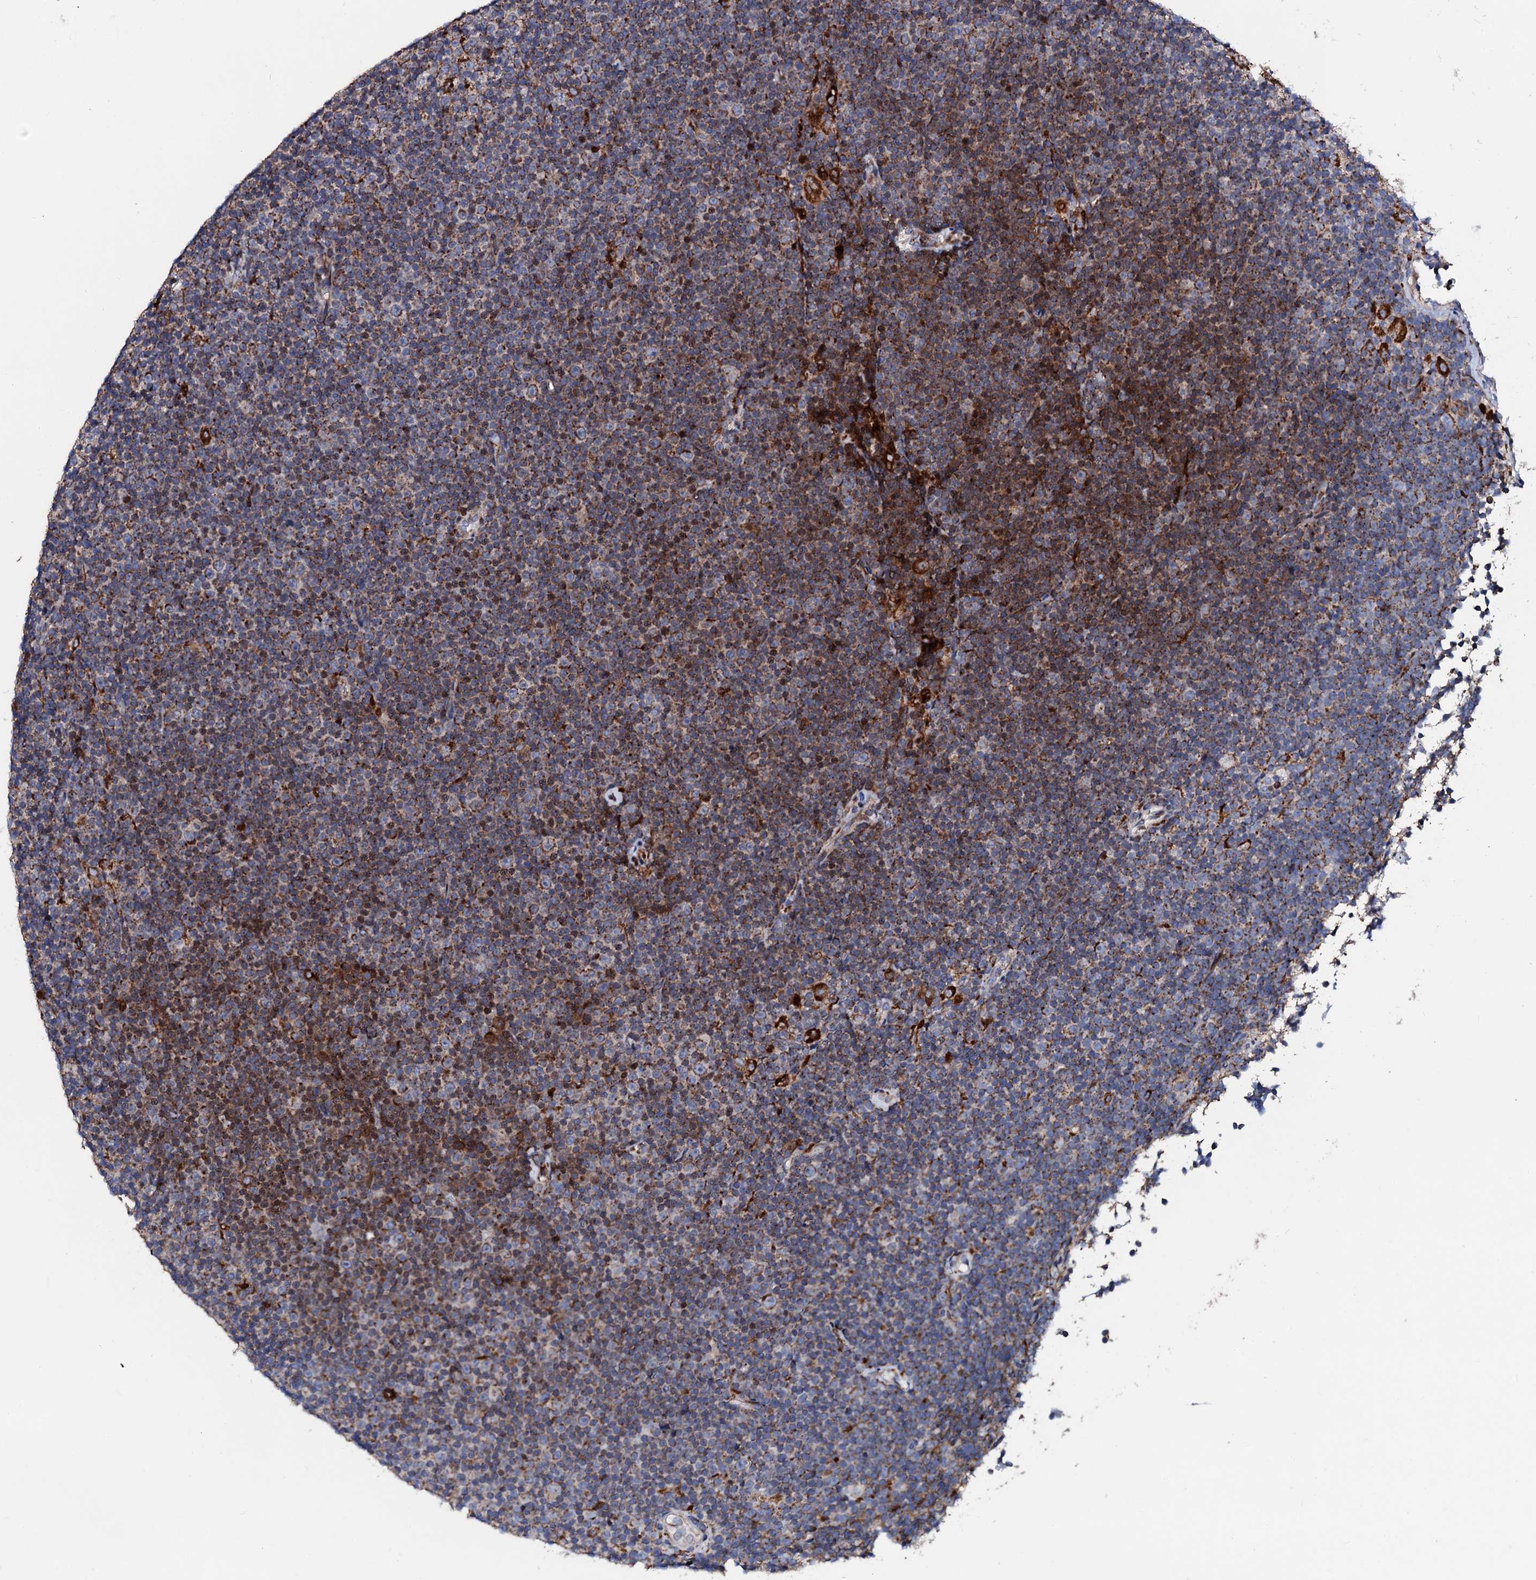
{"staining": {"intensity": "strong", "quantity": "25%-75%", "location": "cytoplasmic/membranous"}, "tissue": "lymphoma", "cell_type": "Tumor cells", "image_type": "cancer", "snomed": [{"axis": "morphology", "description": "Malignant lymphoma, non-Hodgkin's type, Low grade"}, {"axis": "topography", "description": "Lymph node"}], "caption": "Strong cytoplasmic/membranous staining for a protein is identified in about 25%-75% of tumor cells of lymphoma using immunohistochemistry.", "gene": "TCIRG1", "patient": {"sex": "female", "age": 67}}